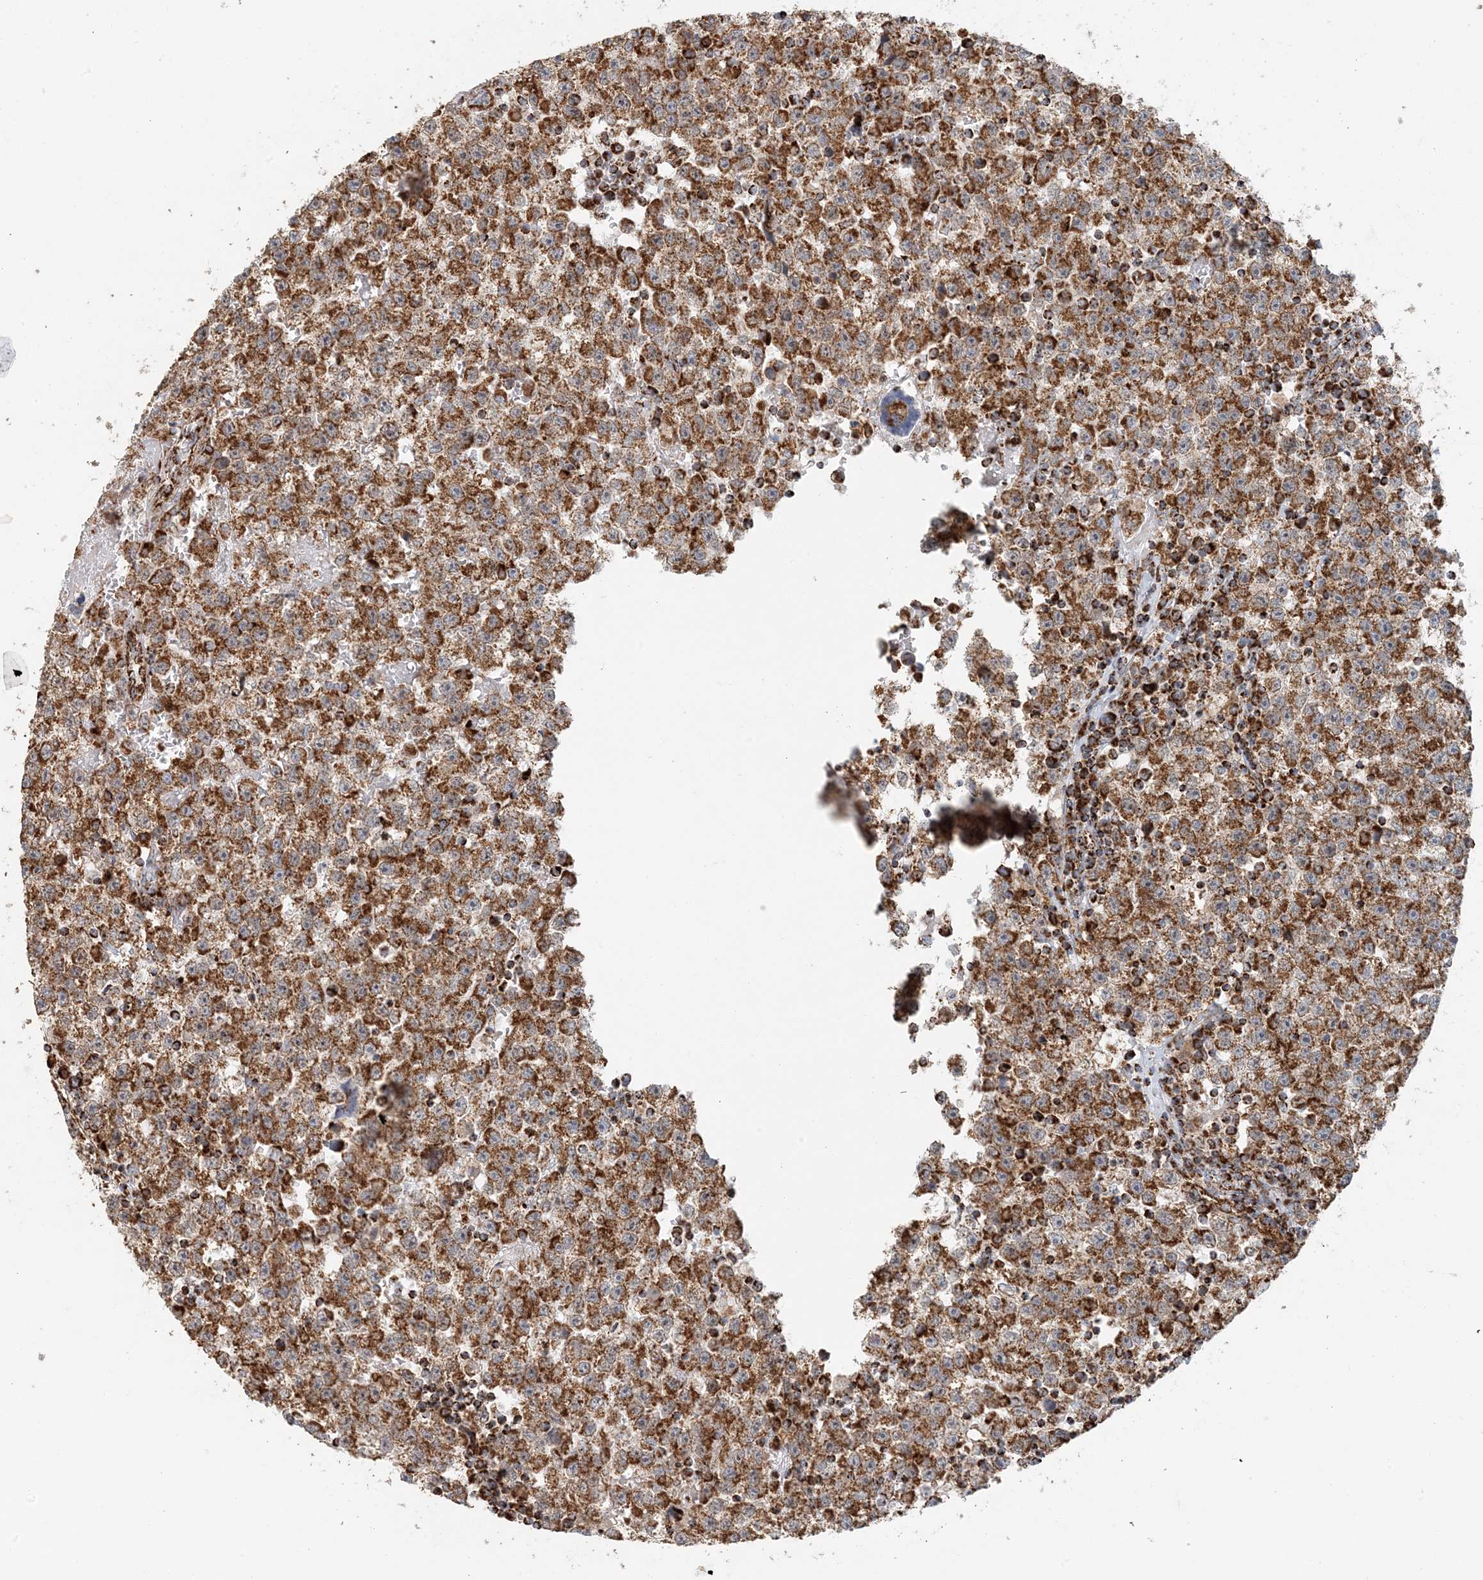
{"staining": {"intensity": "moderate", "quantity": ">75%", "location": "cytoplasmic/membranous"}, "tissue": "testis cancer", "cell_type": "Tumor cells", "image_type": "cancer", "snomed": [{"axis": "morphology", "description": "Seminoma, NOS"}, {"axis": "topography", "description": "Testis"}], "caption": "This micrograph displays IHC staining of testis cancer, with medium moderate cytoplasmic/membranous staining in about >75% of tumor cells.", "gene": "MAN1A1", "patient": {"sex": "male", "age": 22}}